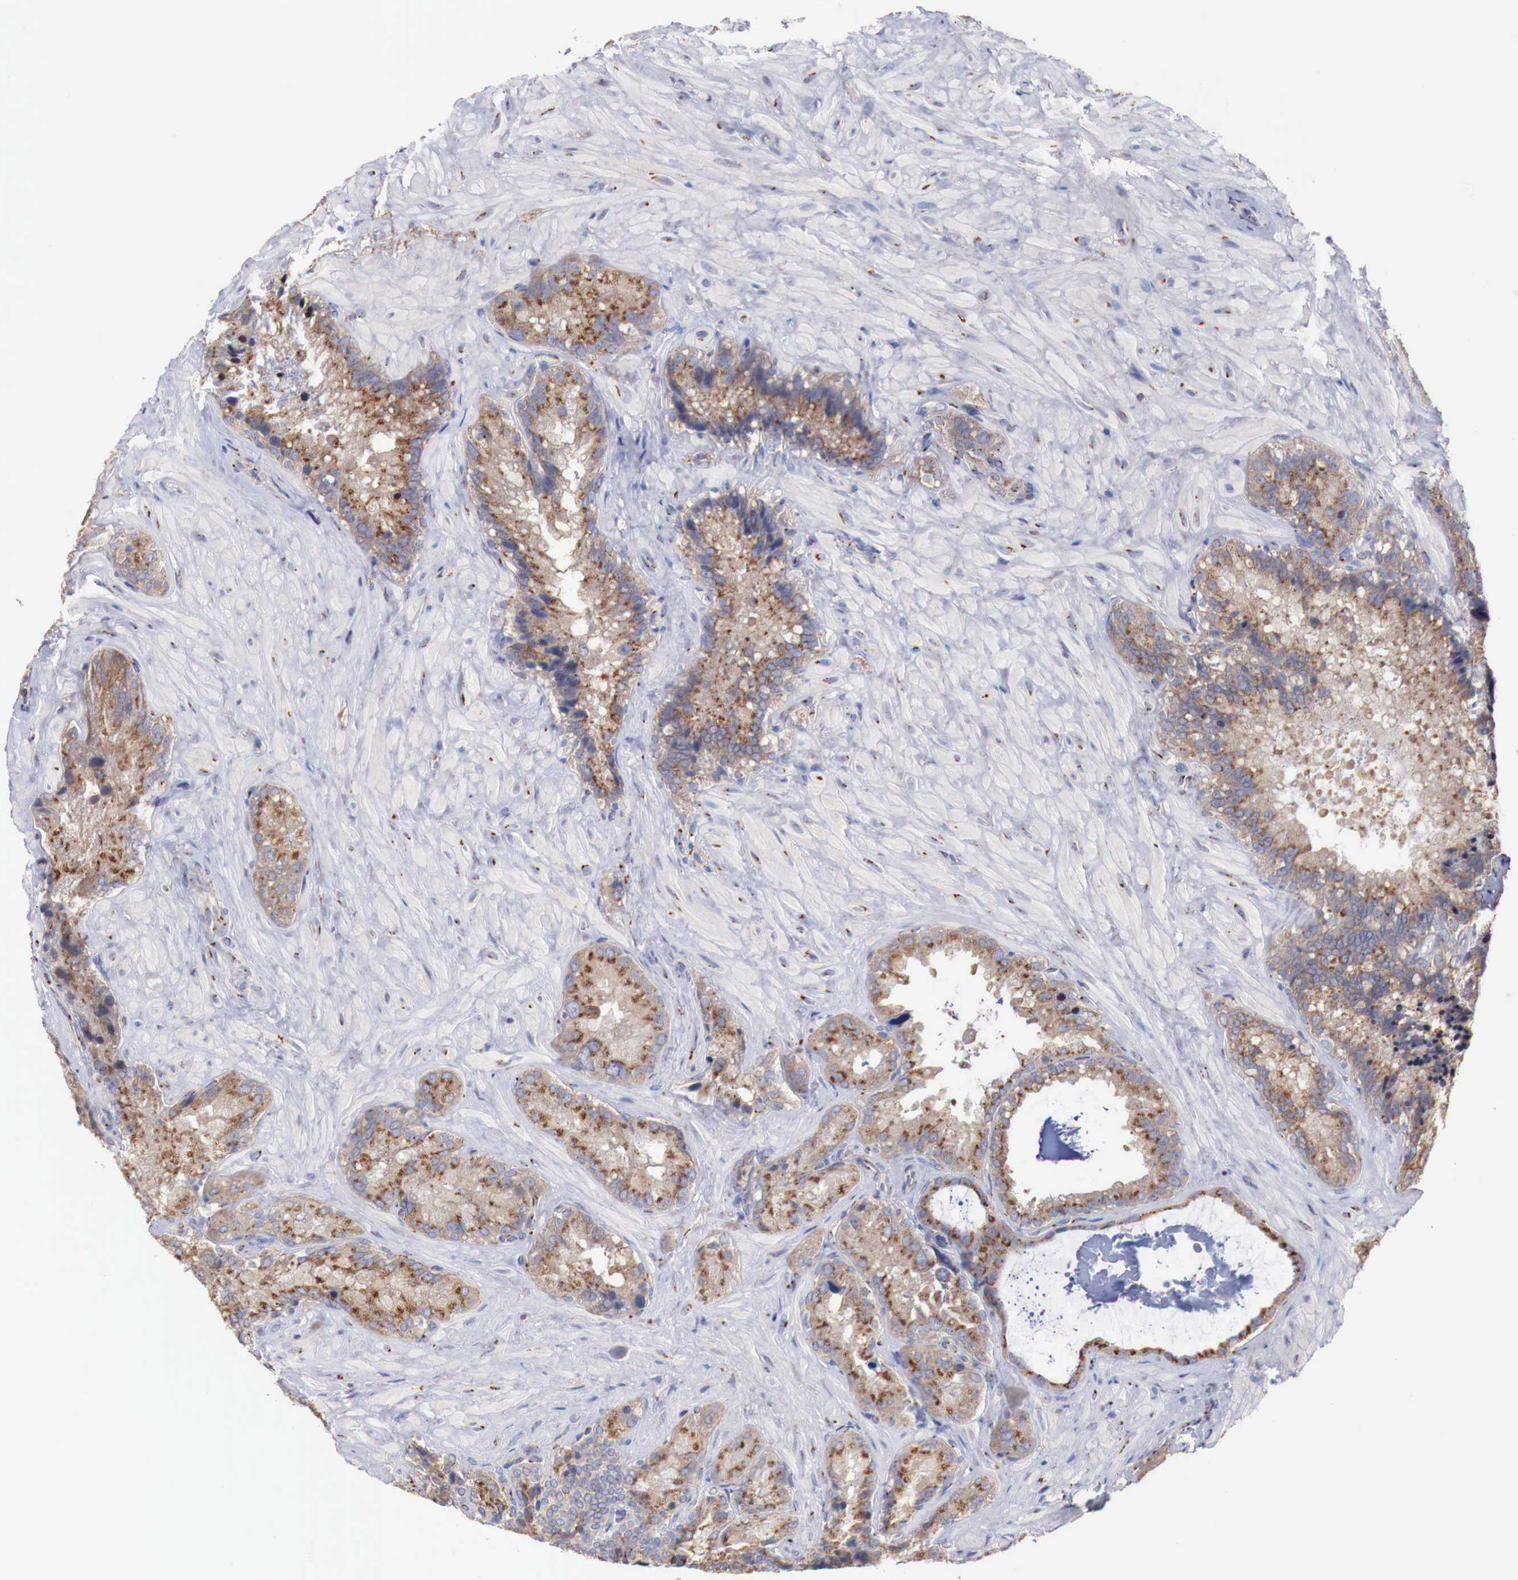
{"staining": {"intensity": "strong", "quantity": ">75%", "location": "cytoplasmic/membranous"}, "tissue": "seminal vesicle", "cell_type": "Glandular cells", "image_type": "normal", "snomed": [{"axis": "morphology", "description": "Normal tissue, NOS"}, {"axis": "topography", "description": "Seminal veicle"}], "caption": "IHC of benign seminal vesicle exhibits high levels of strong cytoplasmic/membranous expression in about >75% of glandular cells. The staining is performed using DAB (3,3'-diaminobenzidine) brown chromogen to label protein expression. The nuclei are counter-stained blue using hematoxylin.", "gene": "SYAP1", "patient": {"sex": "male", "age": 69}}